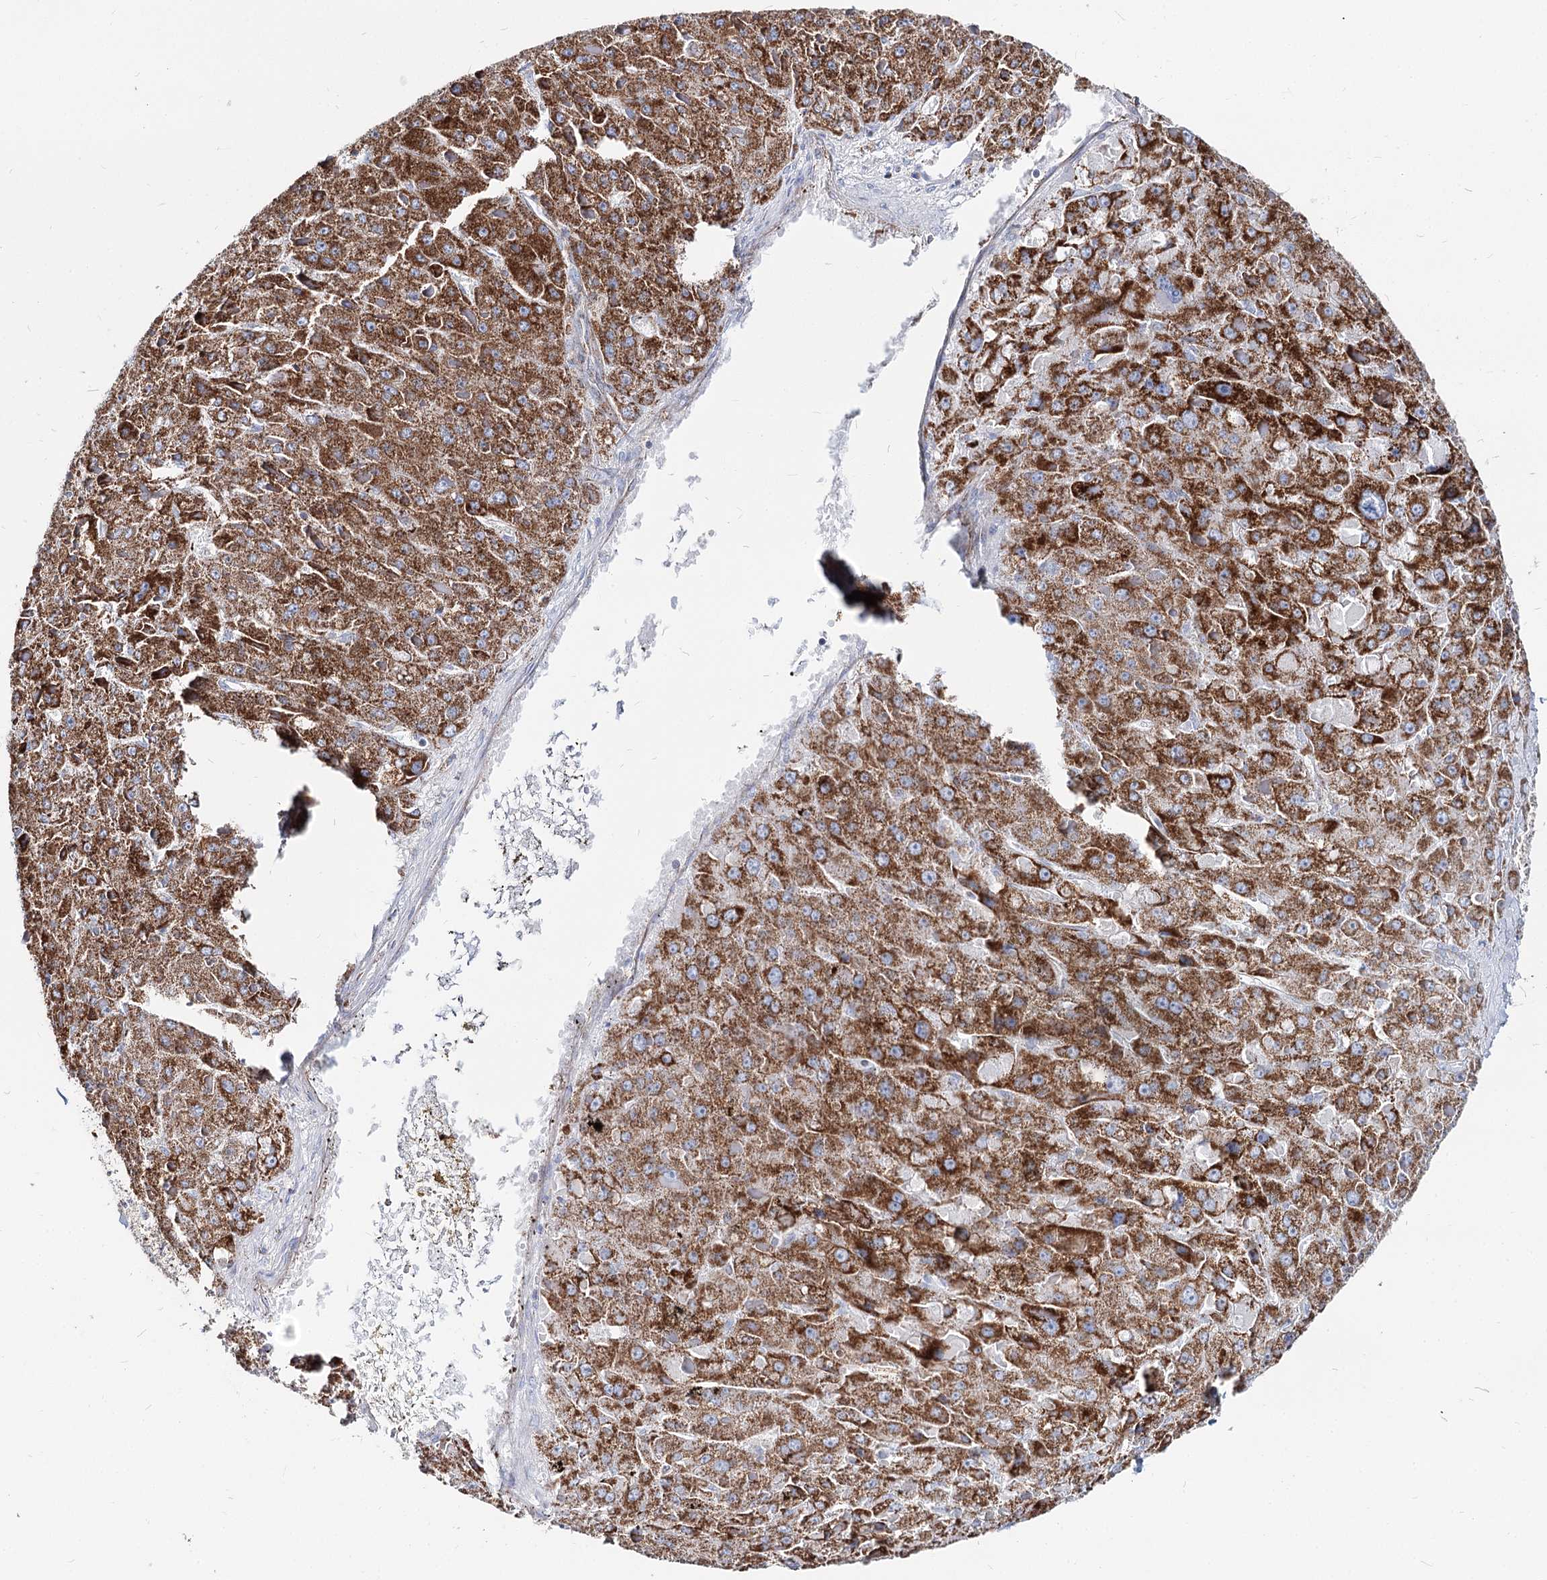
{"staining": {"intensity": "strong", "quantity": ">75%", "location": "cytoplasmic/membranous"}, "tissue": "liver cancer", "cell_type": "Tumor cells", "image_type": "cancer", "snomed": [{"axis": "morphology", "description": "Carcinoma, Hepatocellular, NOS"}, {"axis": "topography", "description": "Liver"}], "caption": "Tumor cells demonstrate high levels of strong cytoplasmic/membranous expression in approximately >75% of cells in human hepatocellular carcinoma (liver).", "gene": "MCCC2", "patient": {"sex": "female", "age": 73}}